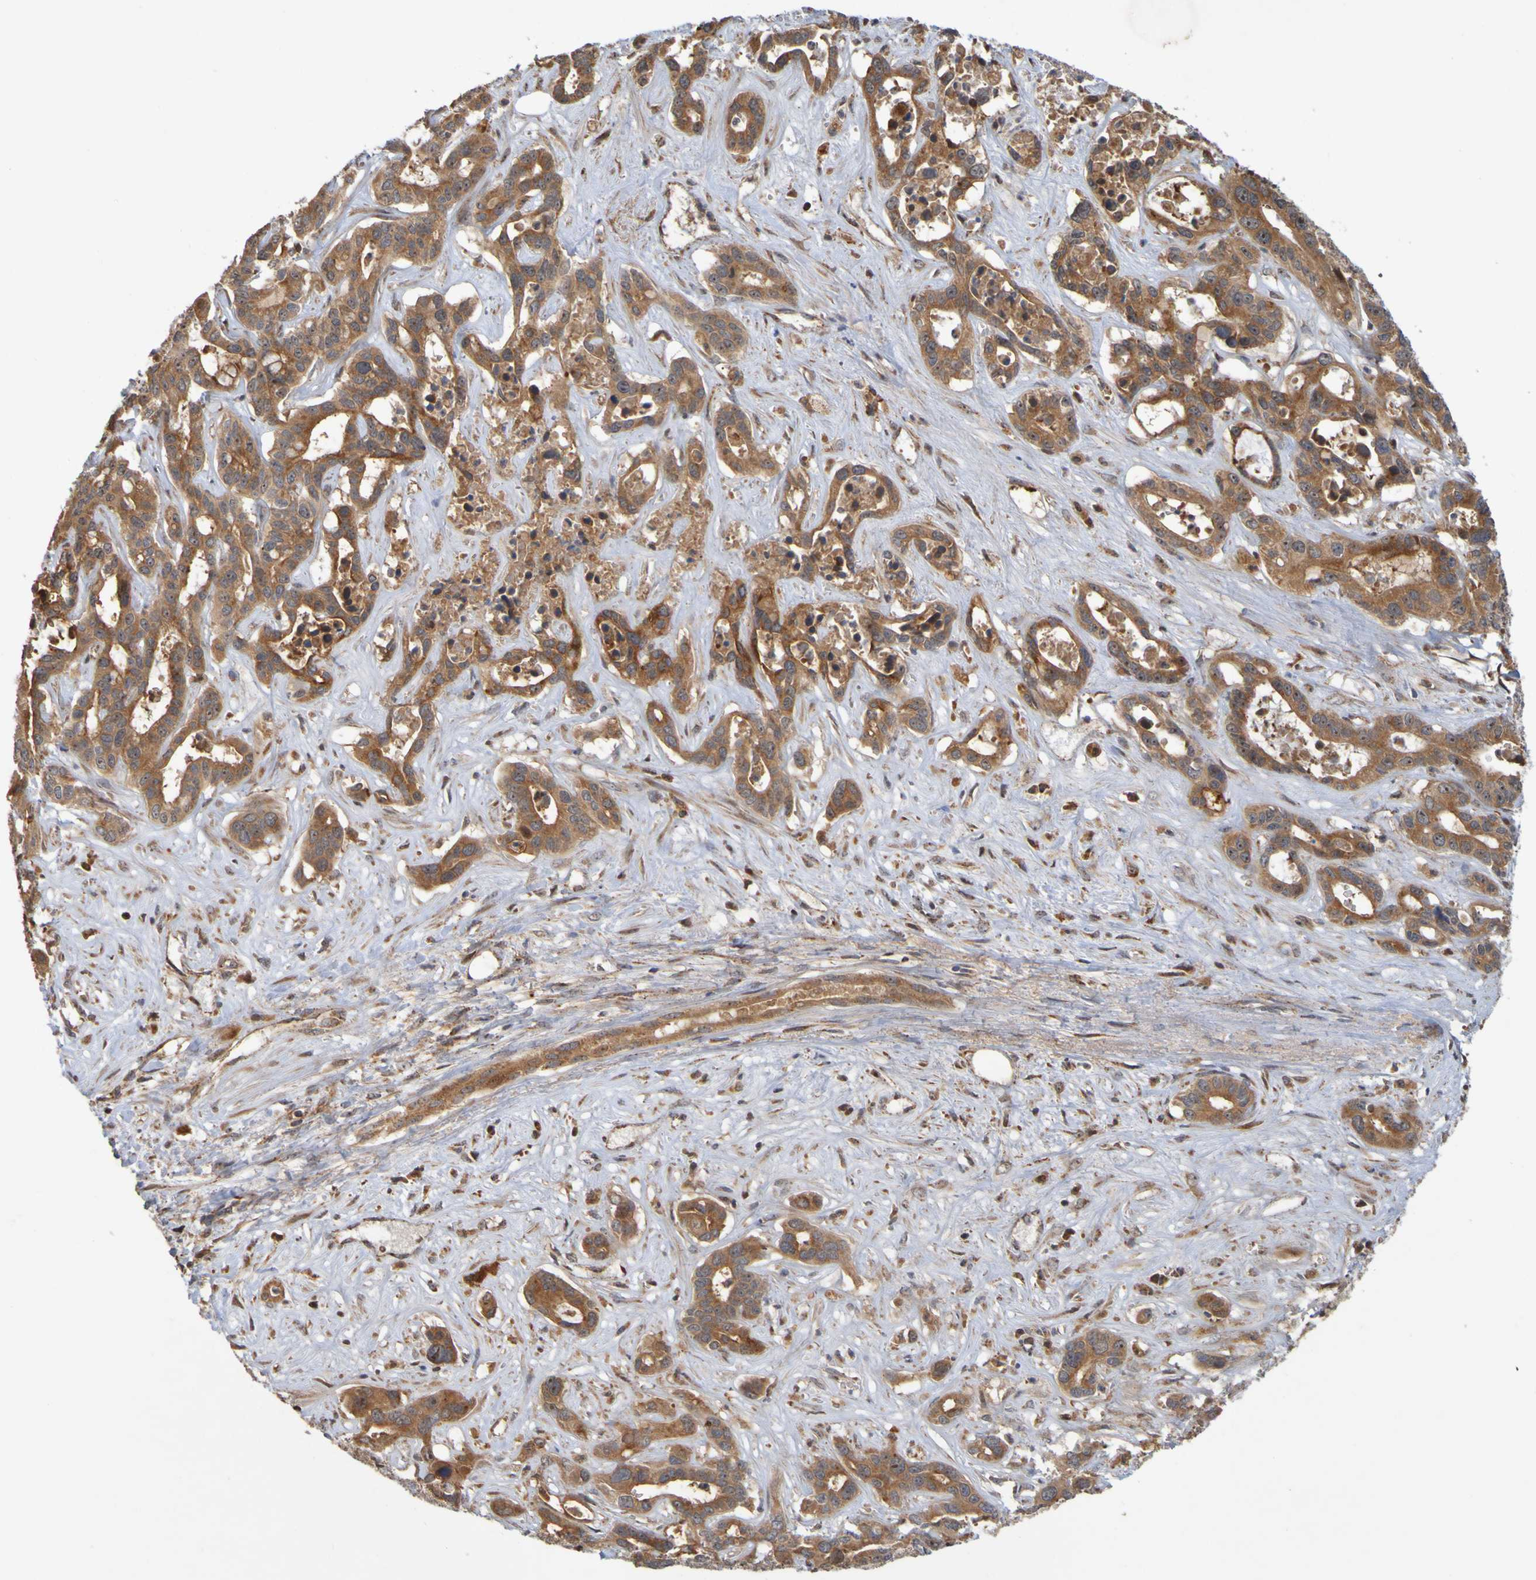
{"staining": {"intensity": "moderate", "quantity": ">75%", "location": "cytoplasmic/membranous"}, "tissue": "liver cancer", "cell_type": "Tumor cells", "image_type": "cancer", "snomed": [{"axis": "morphology", "description": "Cholangiocarcinoma"}, {"axis": "topography", "description": "Liver"}], "caption": "Immunohistochemistry (IHC) of human liver cancer (cholangiocarcinoma) reveals medium levels of moderate cytoplasmic/membranous staining in about >75% of tumor cells. (DAB (3,3'-diaminobenzidine) IHC with brightfield microscopy, high magnification).", "gene": "TMBIM1", "patient": {"sex": "female", "age": 65}}